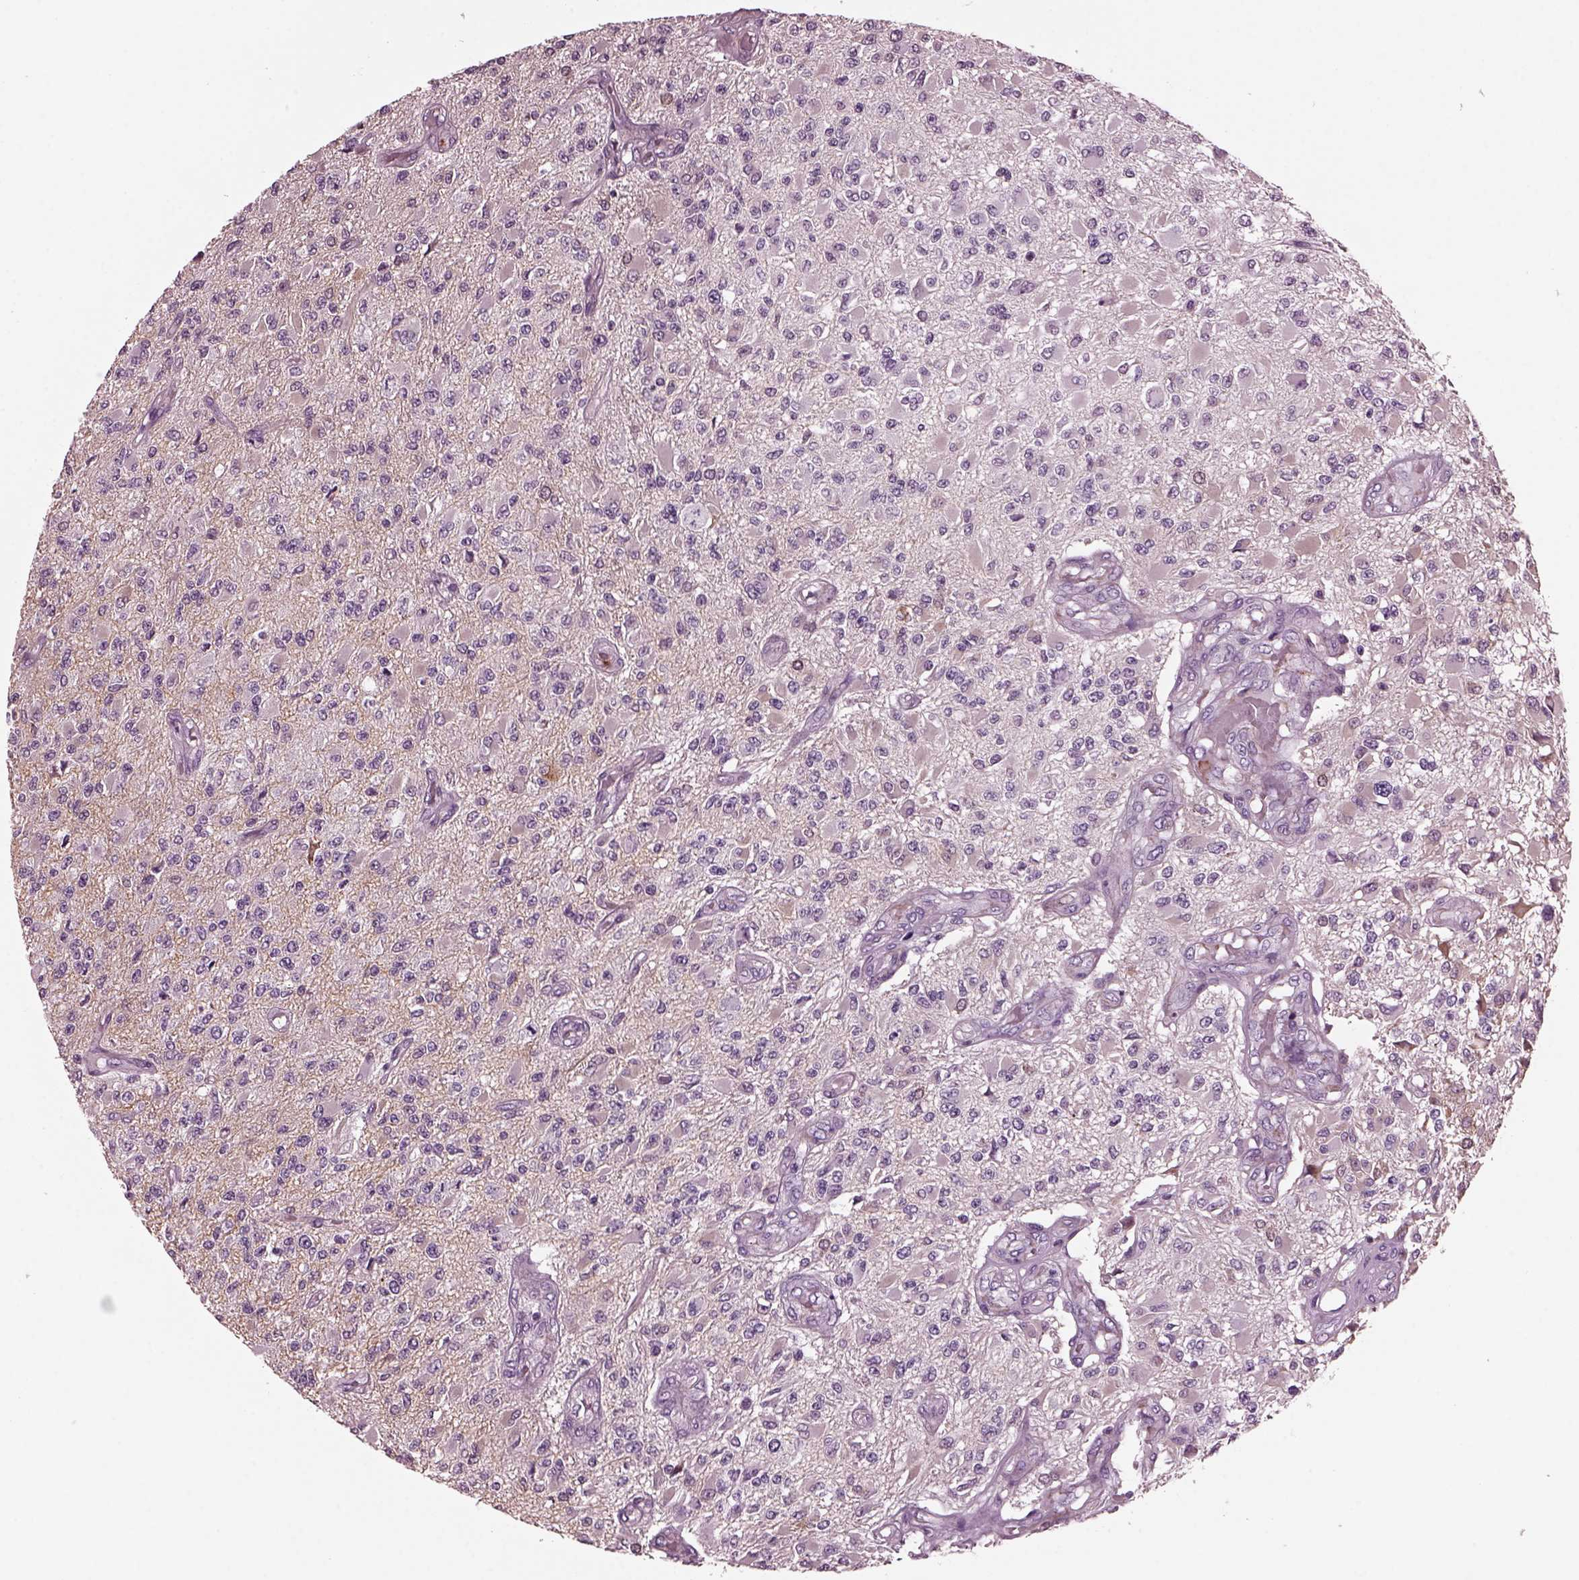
{"staining": {"intensity": "negative", "quantity": "none", "location": "none"}, "tissue": "glioma", "cell_type": "Tumor cells", "image_type": "cancer", "snomed": [{"axis": "morphology", "description": "Glioma, malignant, High grade"}, {"axis": "topography", "description": "Brain"}], "caption": "There is no significant positivity in tumor cells of glioma.", "gene": "GDF11", "patient": {"sex": "female", "age": 63}}